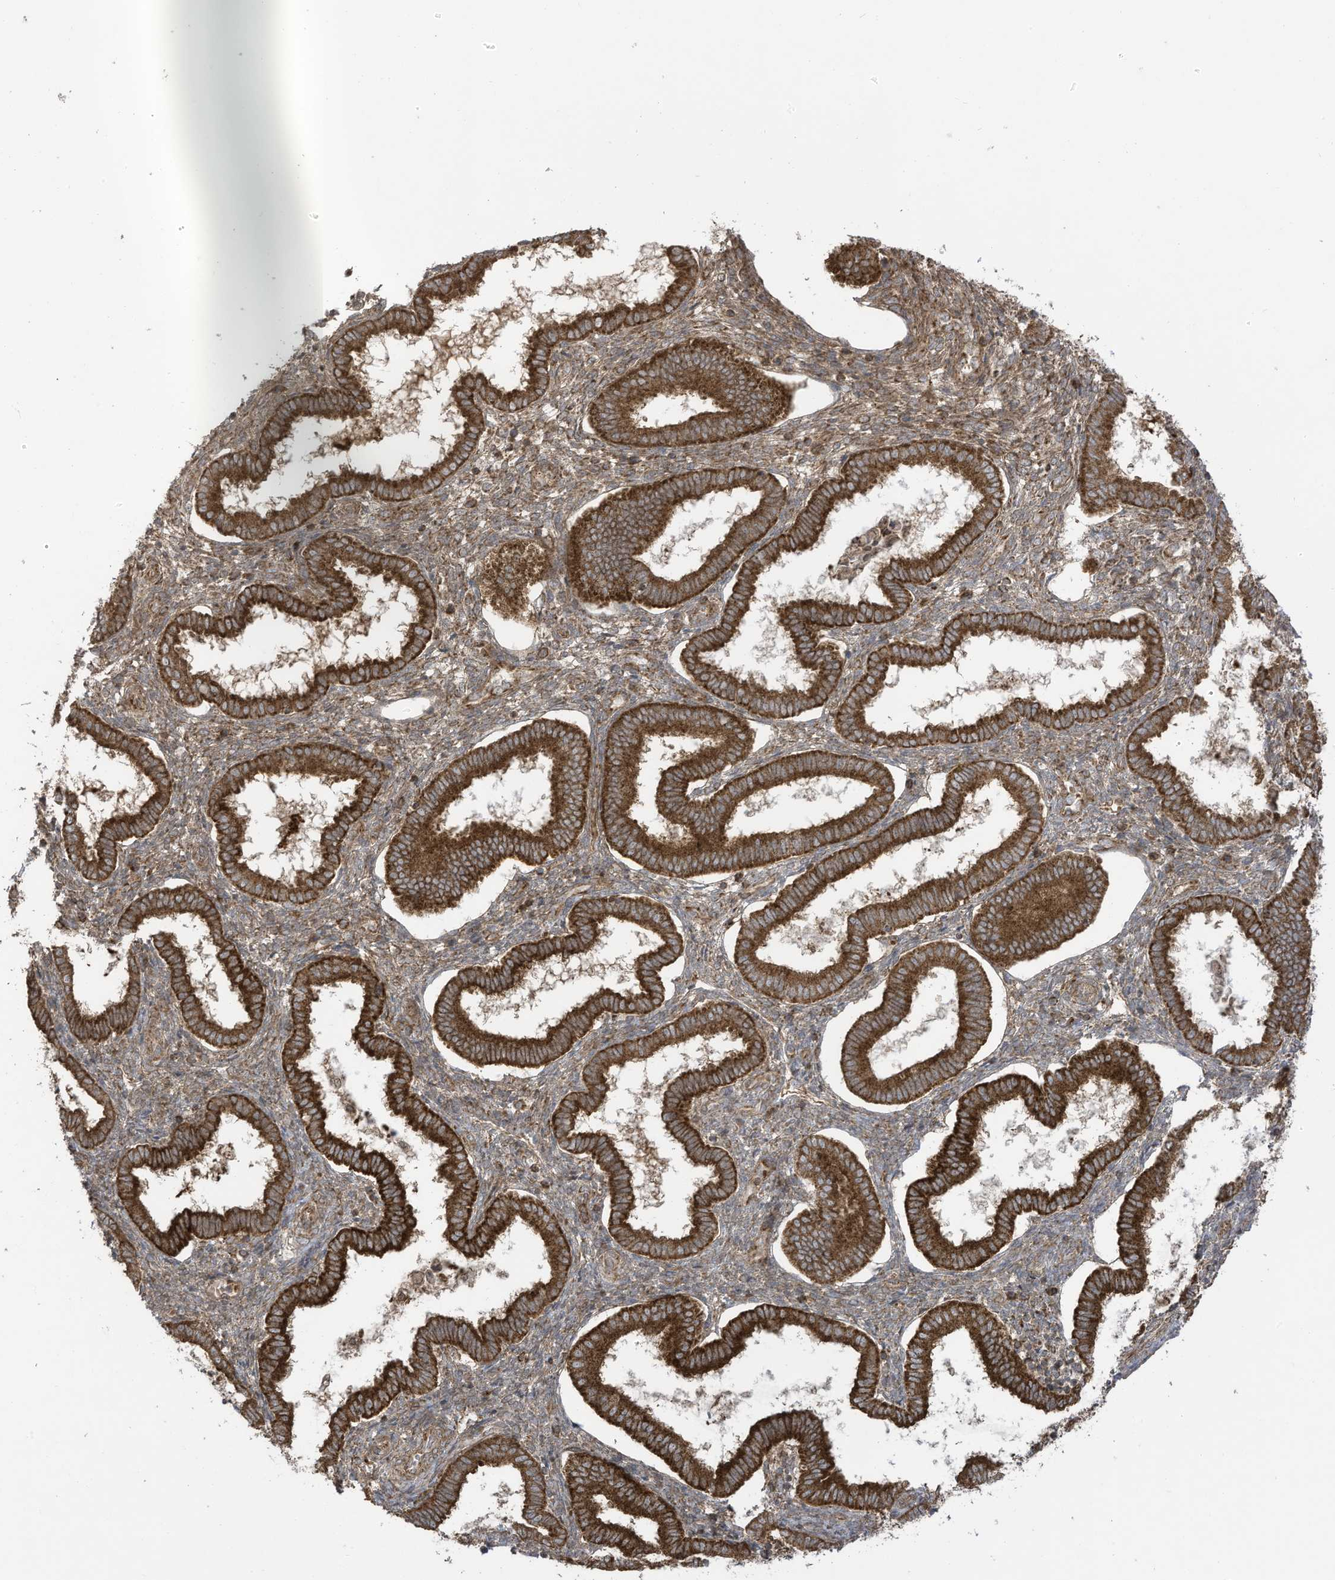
{"staining": {"intensity": "moderate", "quantity": ">75%", "location": "cytoplasmic/membranous"}, "tissue": "endometrium", "cell_type": "Cells in endometrial stroma", "image_type": "normal", "snomed": [{"axis": "morphology", "description": "Normal tissue, NOS"}, {"axis": "topography", "description": "Endometrium"}], "caption": "Approximately >75% of cells in endometrial stroma in normal human endometrium demonstrate moderate cytoplasmic/membranous protein positivity as visualized by brown immunohistochemical staining.", "gene": "REPS1", "patient": {"sex": "female", "age": 24}}